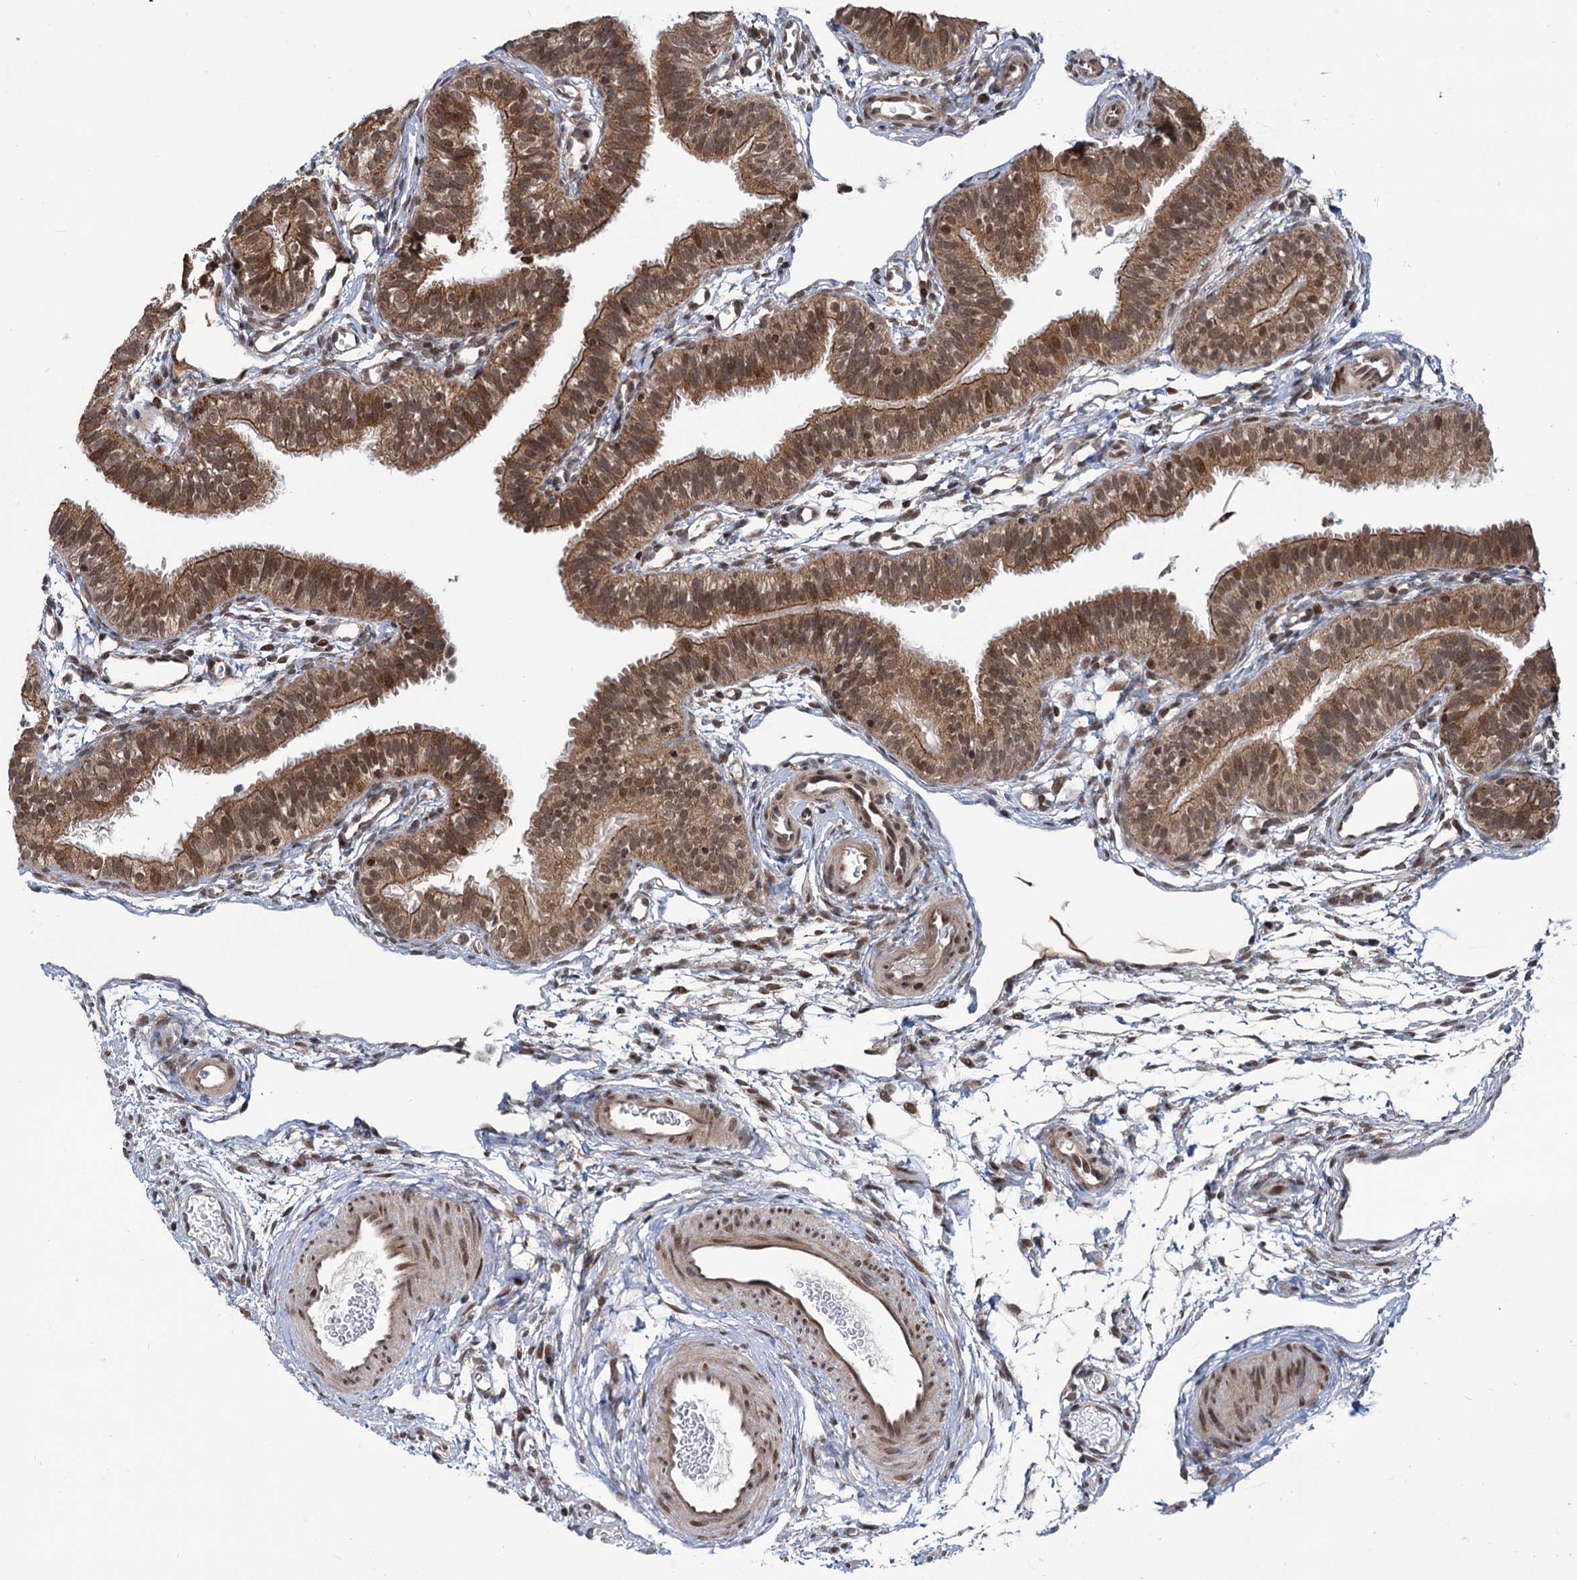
{"staining": {"intensity": "moderate", "quantity": ">75%", "location": "cytoplasmic/membranous,nuclear"}, "tissue": "fallopian tube", "cell_type": "Glandular cells", "image_type": "normal", "snomed": [{"axis": "morphology", "description": "Normal tissue, NOS"}, {"axis": "topography", "description": "Fallopian tube"}], "caption": "This photomicrograph reveals unremarkable fallopian tube stained with IHC to label a protein in brown. The cytoplasmic/membranous,nuclear of glandular cells show moderate positivity for the protein. Nuclei are counter-stained blue.", "gene": "PHC3", "patient": {"sex": "female", "age": 35}}